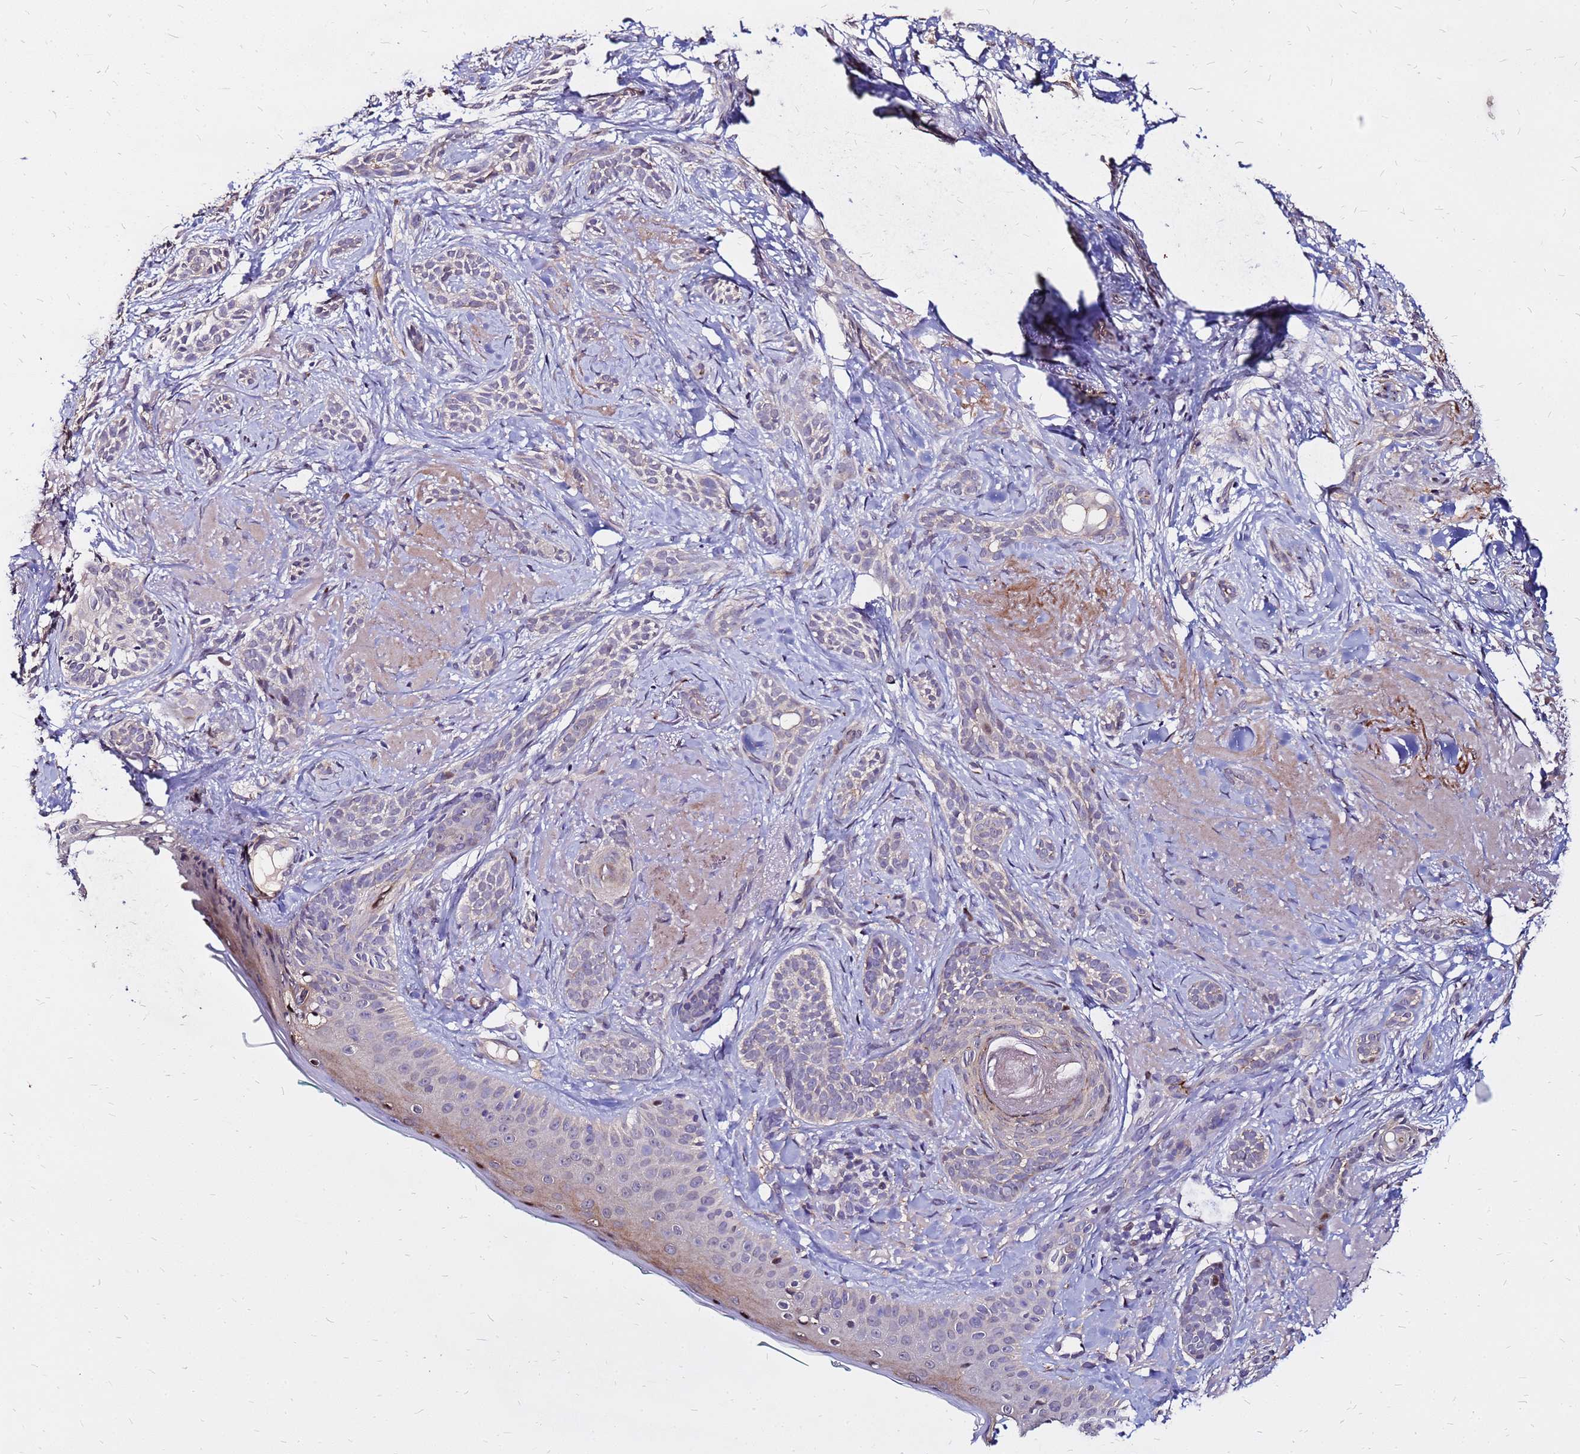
{"staining": {"intensity": "negative", "quantity": "none", "location": "none"}, "tissue": "skin cancer", "cell_type": "Tumor cells", "image_type": "cancer", "snomed": [{"axis": "morphology", "description": "Basal cell carcinoma"}, {"axis": "topography", "description": "Skin"}], "caption": "Immunohistochemical staining of skin cancer (basal cell carcinoma) demonstrates no significant expression in tumor cells.", "gene": "ARHGEF5", "patient": {"sex": "male", "age": 71}}